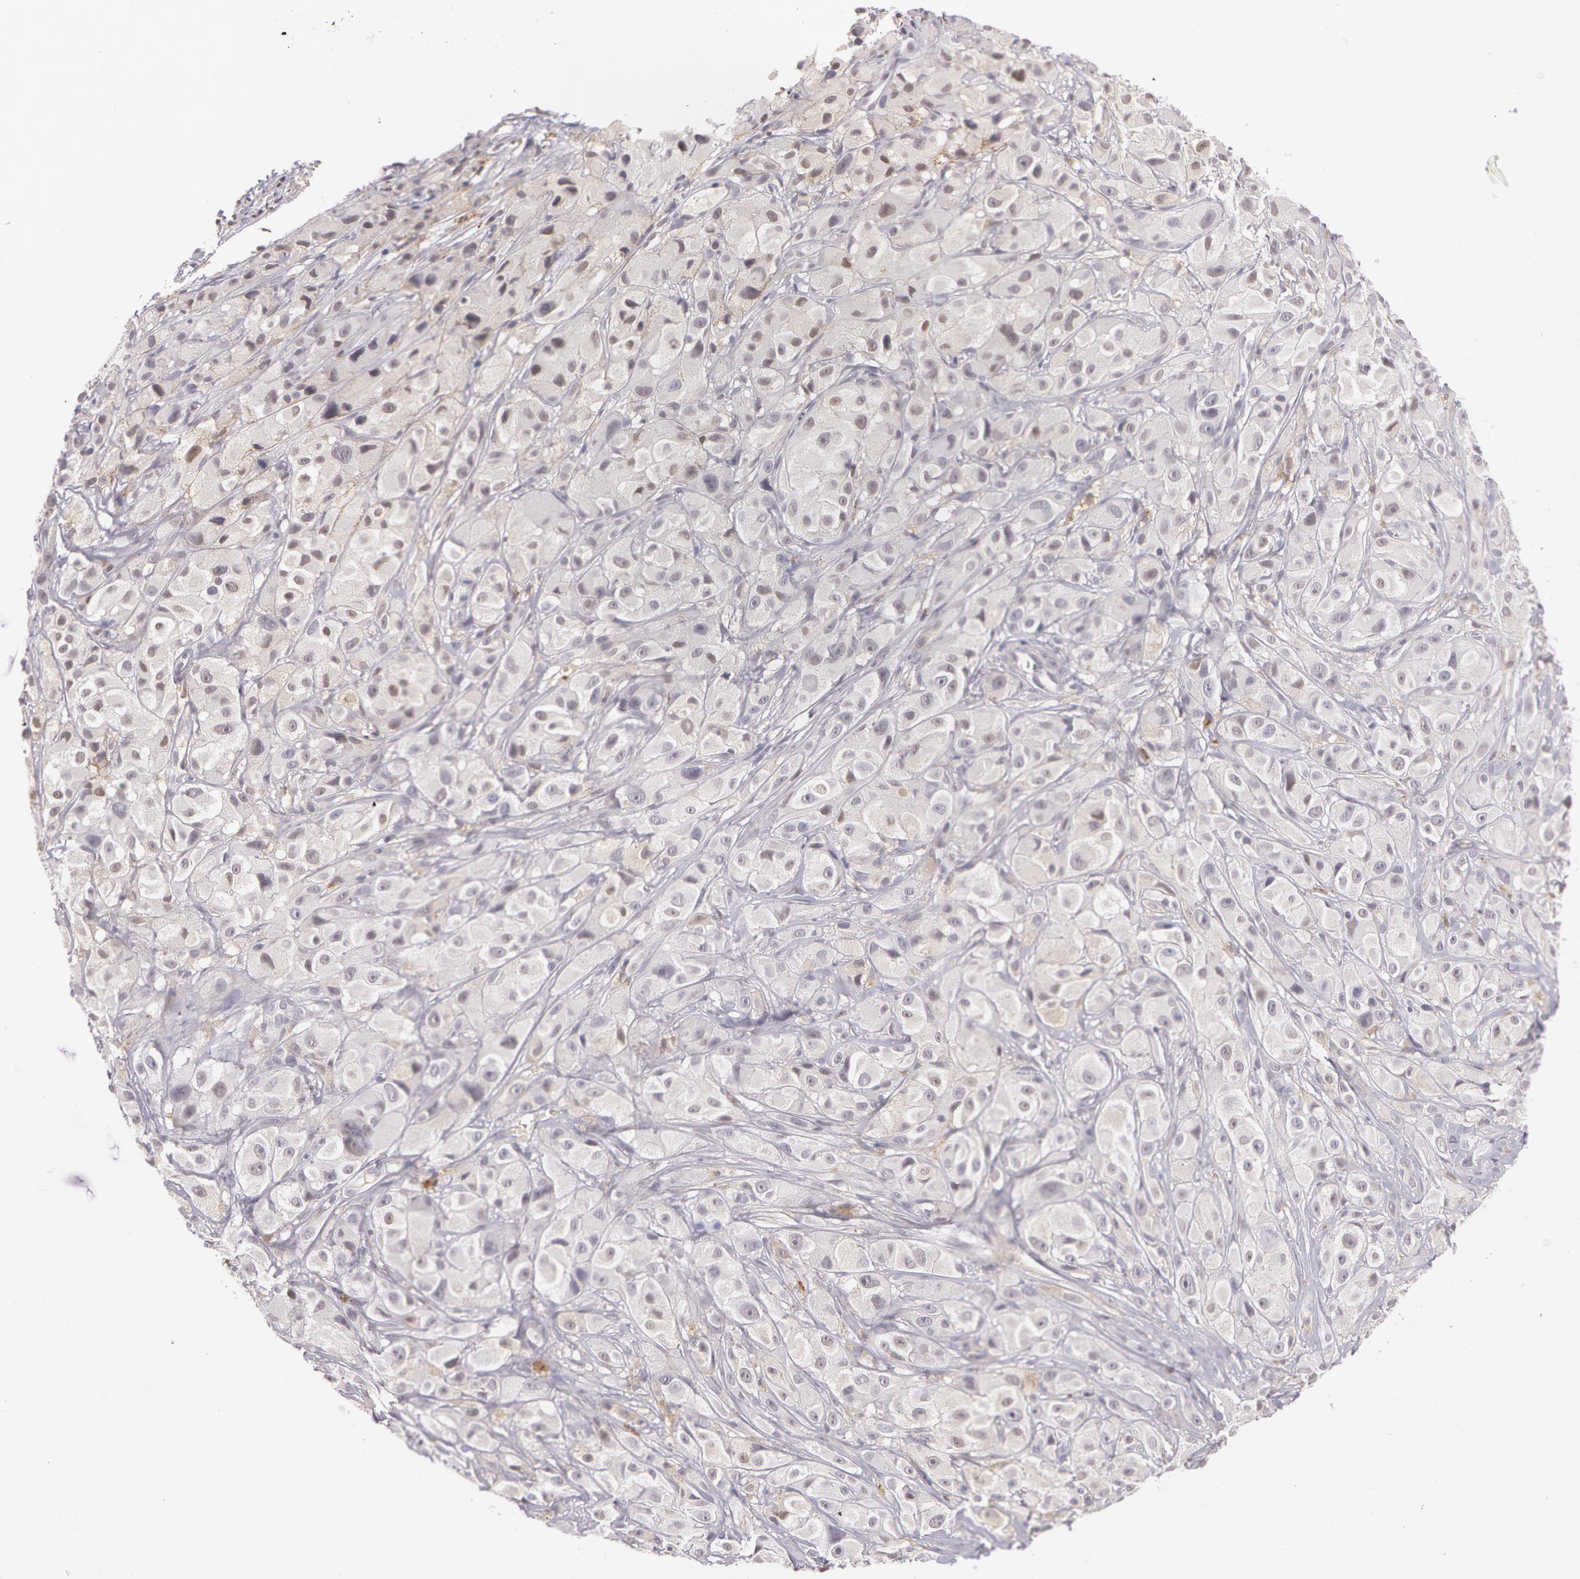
{"staining": {"intensity": "weak", "quantity": "<25%", "location": "nuclear"}, "tissue": "melanoma", "cell_type": "Tumor cells", "image_type": "cancer", "snomed": [{"axis": "morphology", "description": "Malignant melanoma, NOS"}, {"axis": "topography", "description": "Skin"}], "caption": "Tumor cells show no significant protein positivity in malignant melanoma.", "gene": "LBP", "patient": {"sex": "male", "age": 56}}